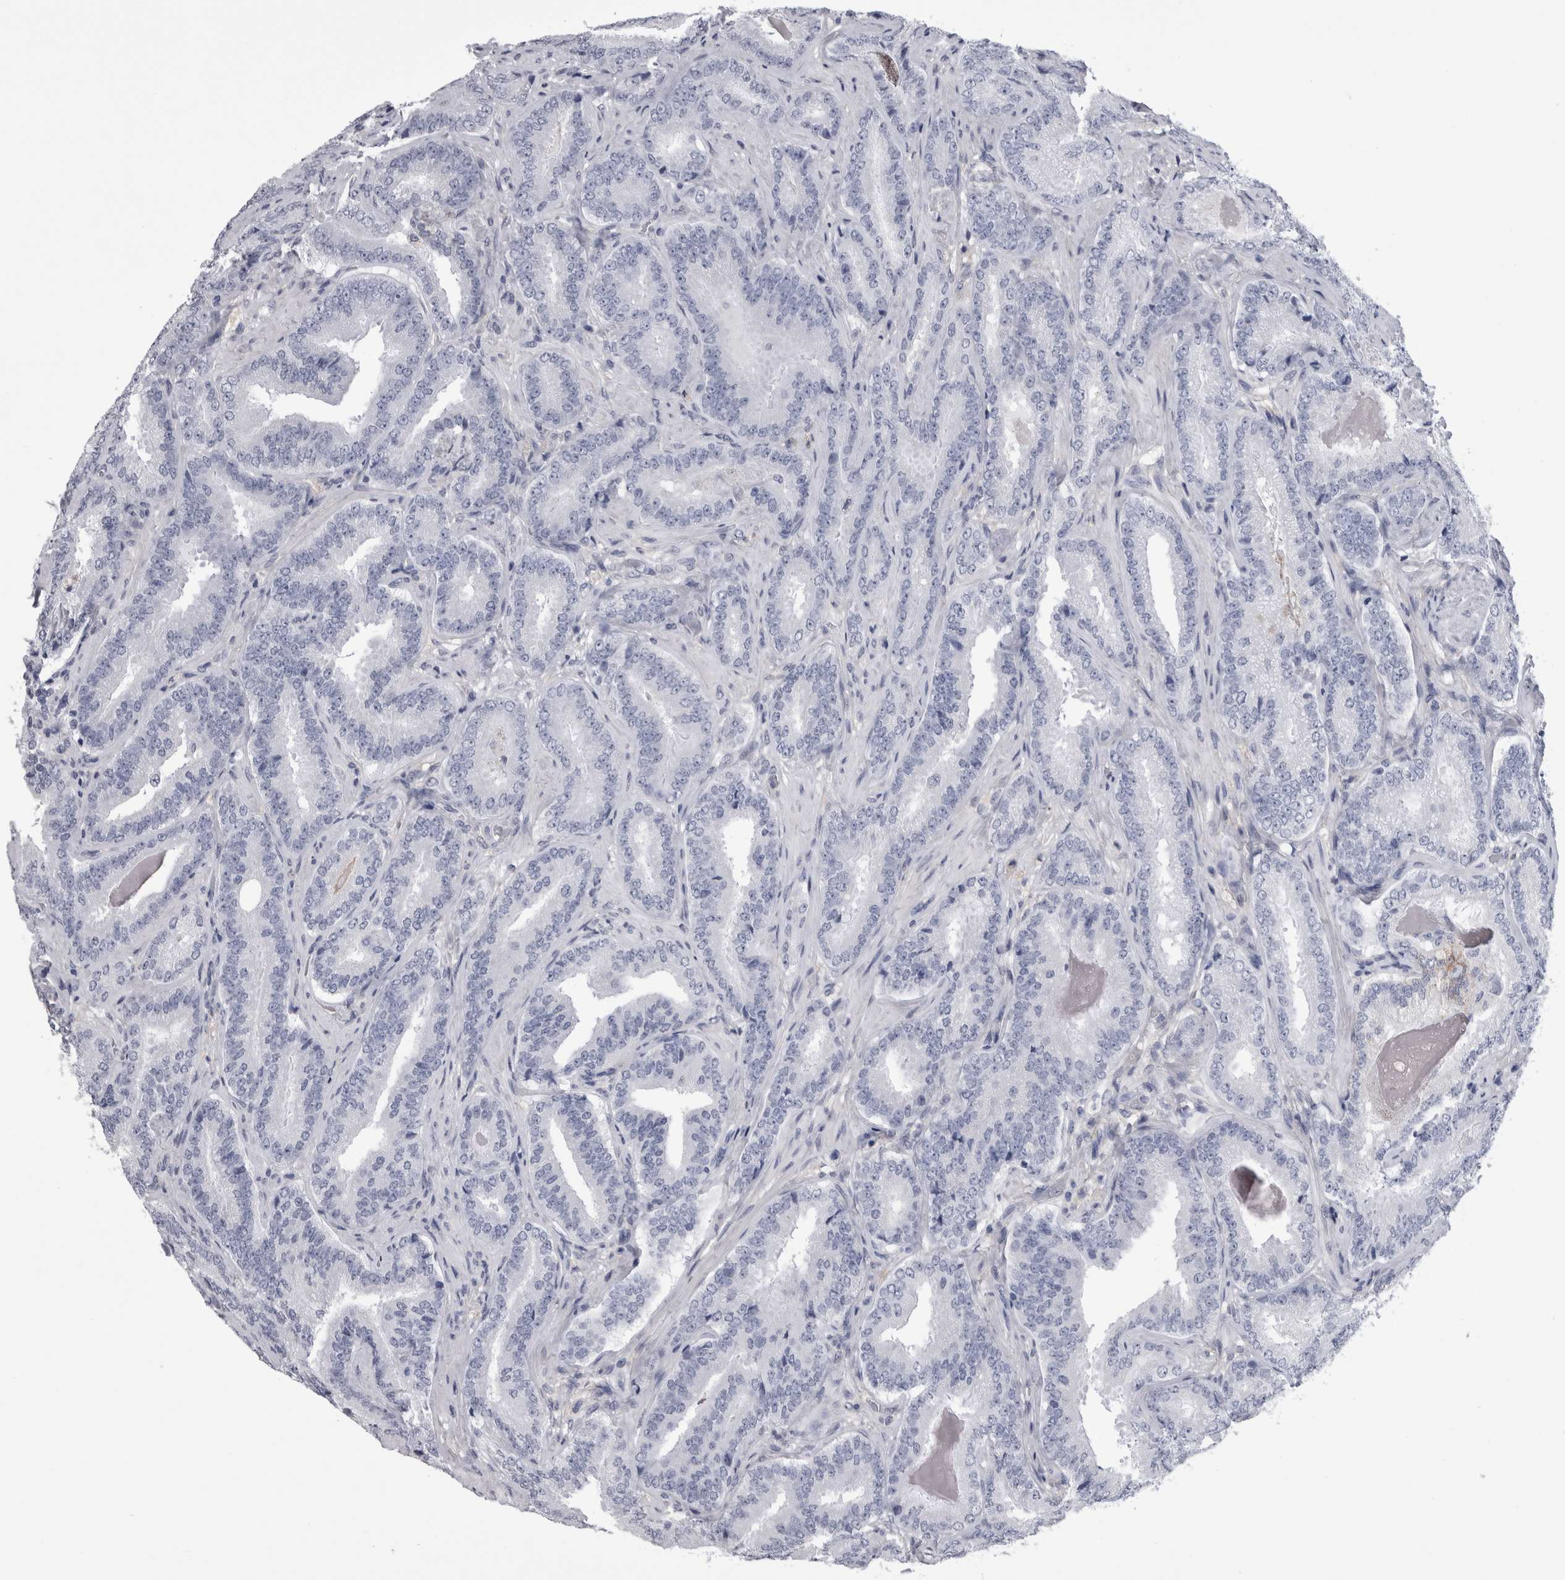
{"staining": {"intensity": "negative", "quantity": "none", "location": "none"}, "tissue": "prostate cancer", "cell_type": "Tumor cells", "image_type": "cancer", "snomed": [{"axis": "morphology", "description": "Adenocarcinoma, Low grade"}, {"axis": "topography", "description": "Prostate"}], "caption": "This is a photomicrograph of immunohistochemistry (IHC) staining of prostate adenocarcinoma (low-grade), which shows no positivity in tumor cells.", "gene": "AFMID", "patient": {"sex": "male", "age": 51}}